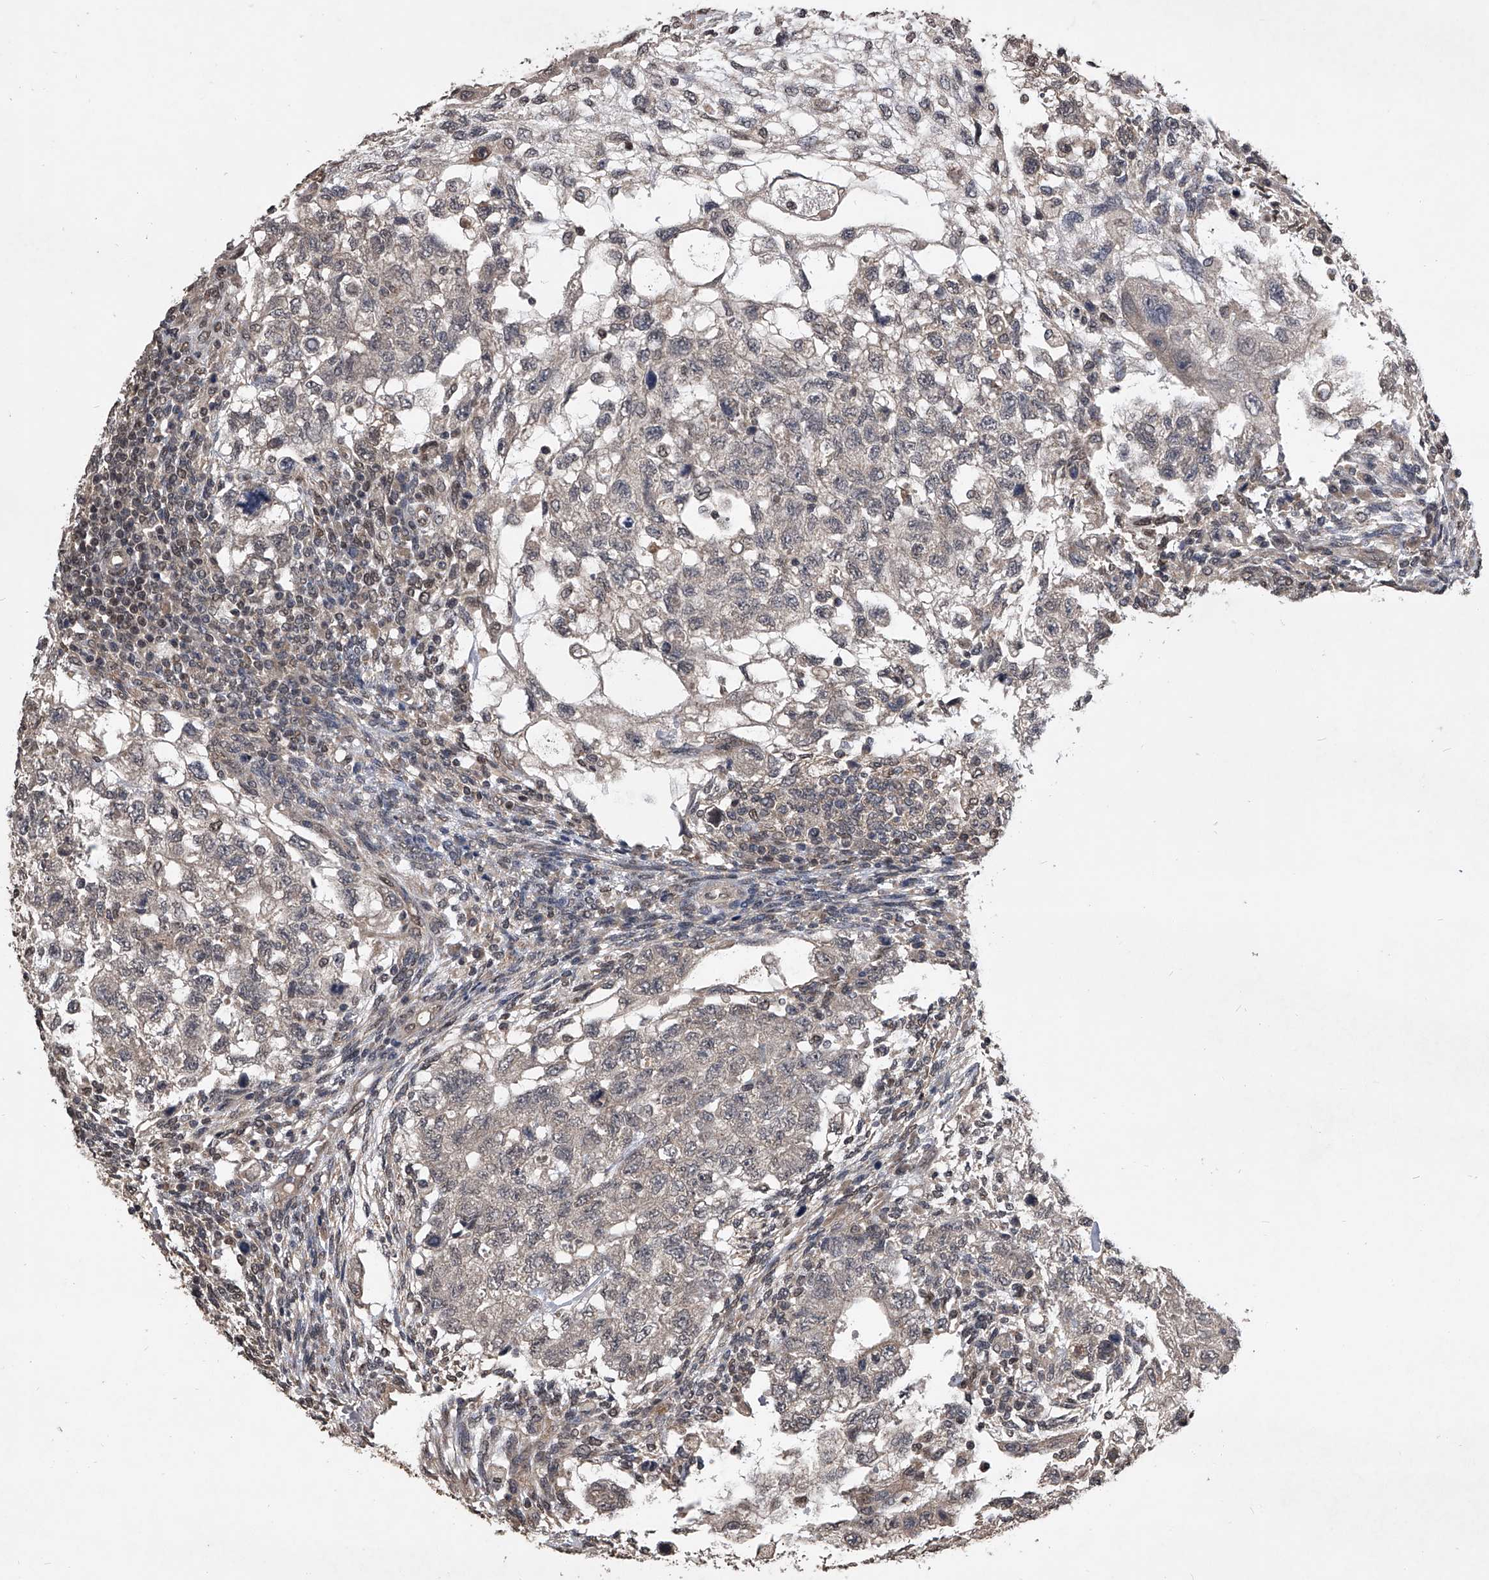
{"staining": {"intensity": "weak", "quantity": "<25%", "location": "cytoplasmic/membranous"}, "tissue": "testis cancer", "cell_type": "Tumor cells", "image_type": "cancer", "snomed": [{"axis": "morphology", "description": "Normal tissue, NOS"}, {"axis": "morphology", "description": "Carcinoma, Embryonal, NOS"}, {"axis": "topography", "description": "Testis"}], "caption": "IHC of embryonal carcinoma (testis) displays no positivity in tumor cells. (Stains: DAB (3,3'-diaminobenzidine) immunohistochemistry with hematoxylin counter stain, Microscopy: brightfield microscopy at high magnification).", "gene": "TSNAX", "patient": {"sex": "male", "age": 36}}